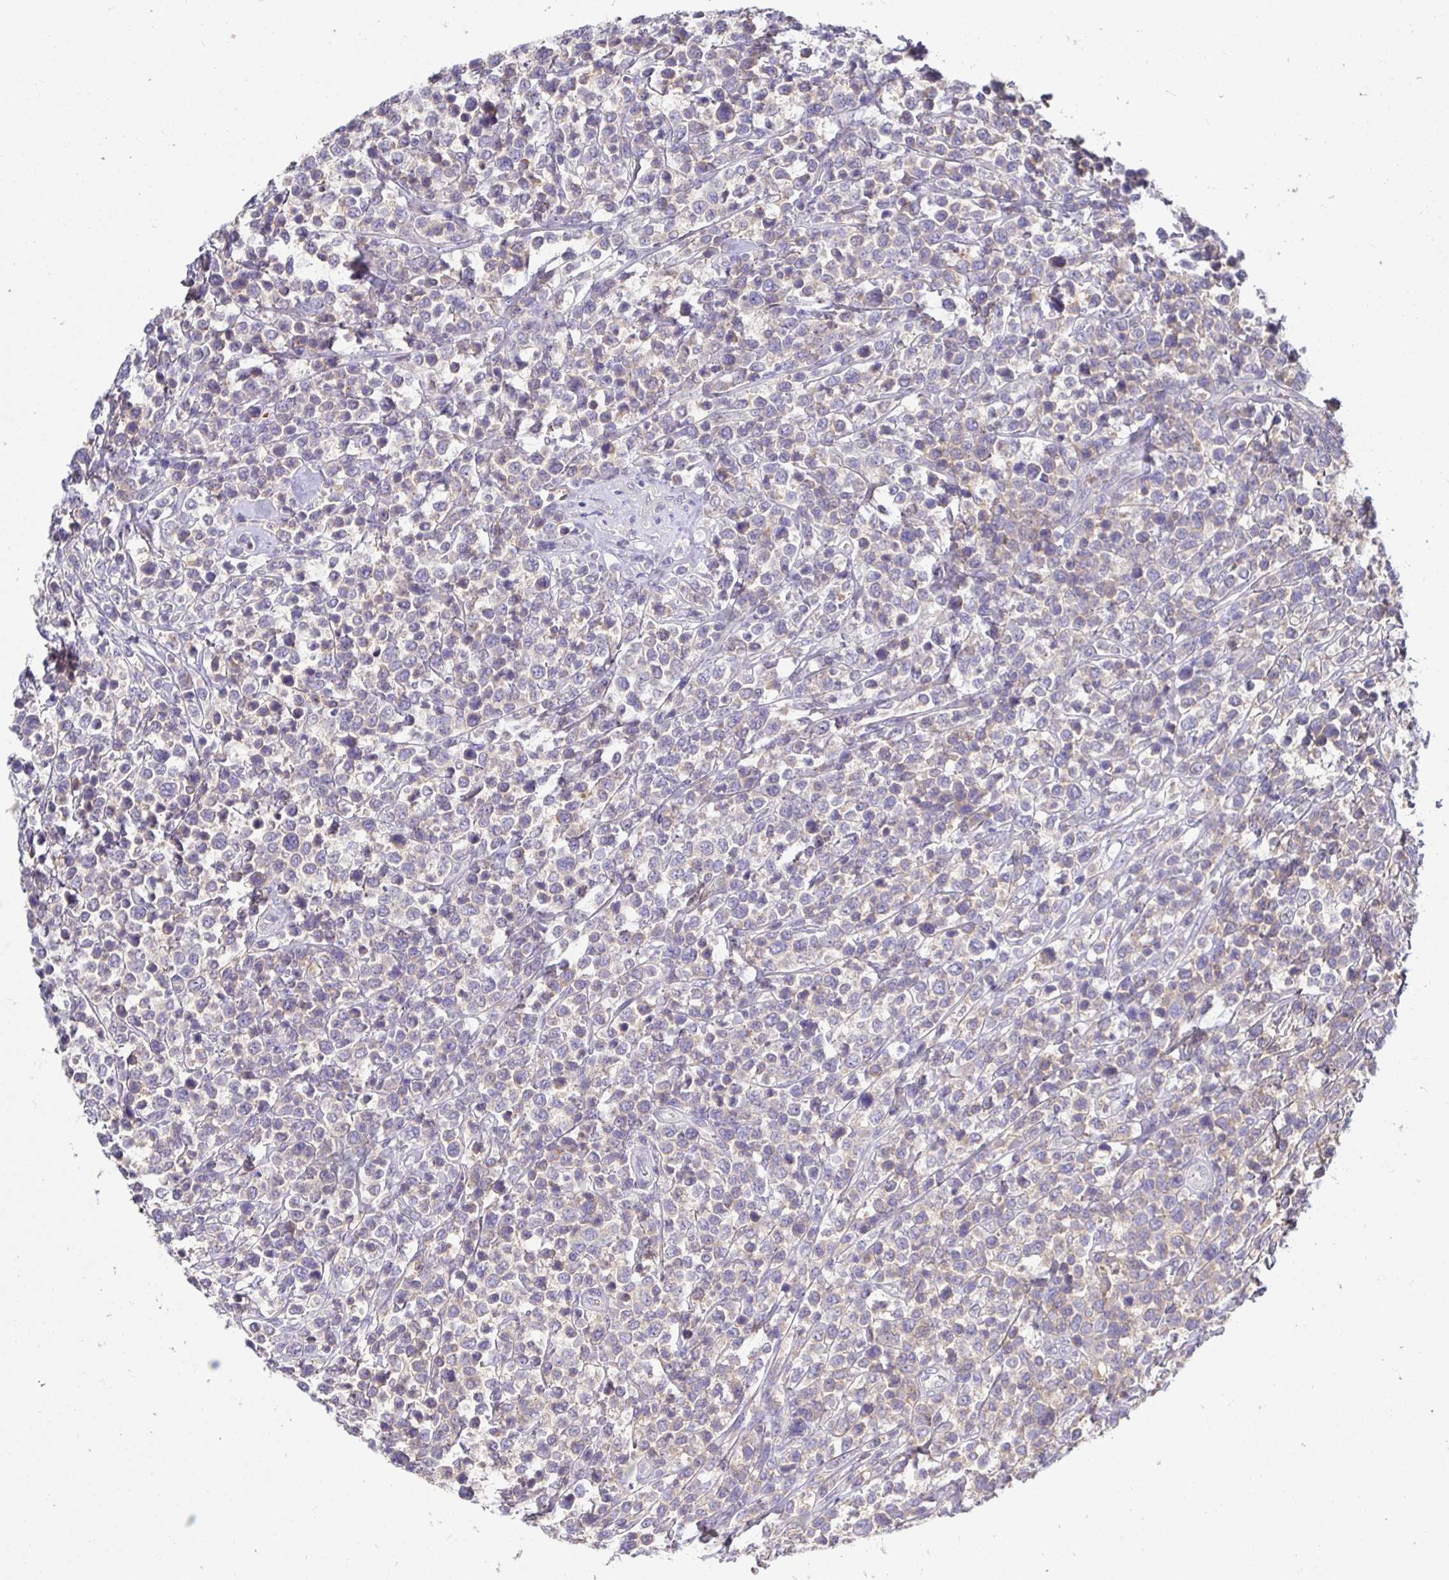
{"staining": {"intensity": "negative", "quantity": "none", "location": "none"}, "tissue": "lymphoma", "cell_type": "Tumor cells", "image_type": "cancer", "snomed": [{"axis": "morphology", "description": "Malignant lymphoma, non-Hodgkin's type, High grade"}, {"axis": "topography", "description": "Soft tissue"}], "caption": "DAB immunohistochemical staining of human lymphoma shows no significant expression in tumor cells.", "gene": "KIF21A", "patient": {"sex": "female", "age": 56}}